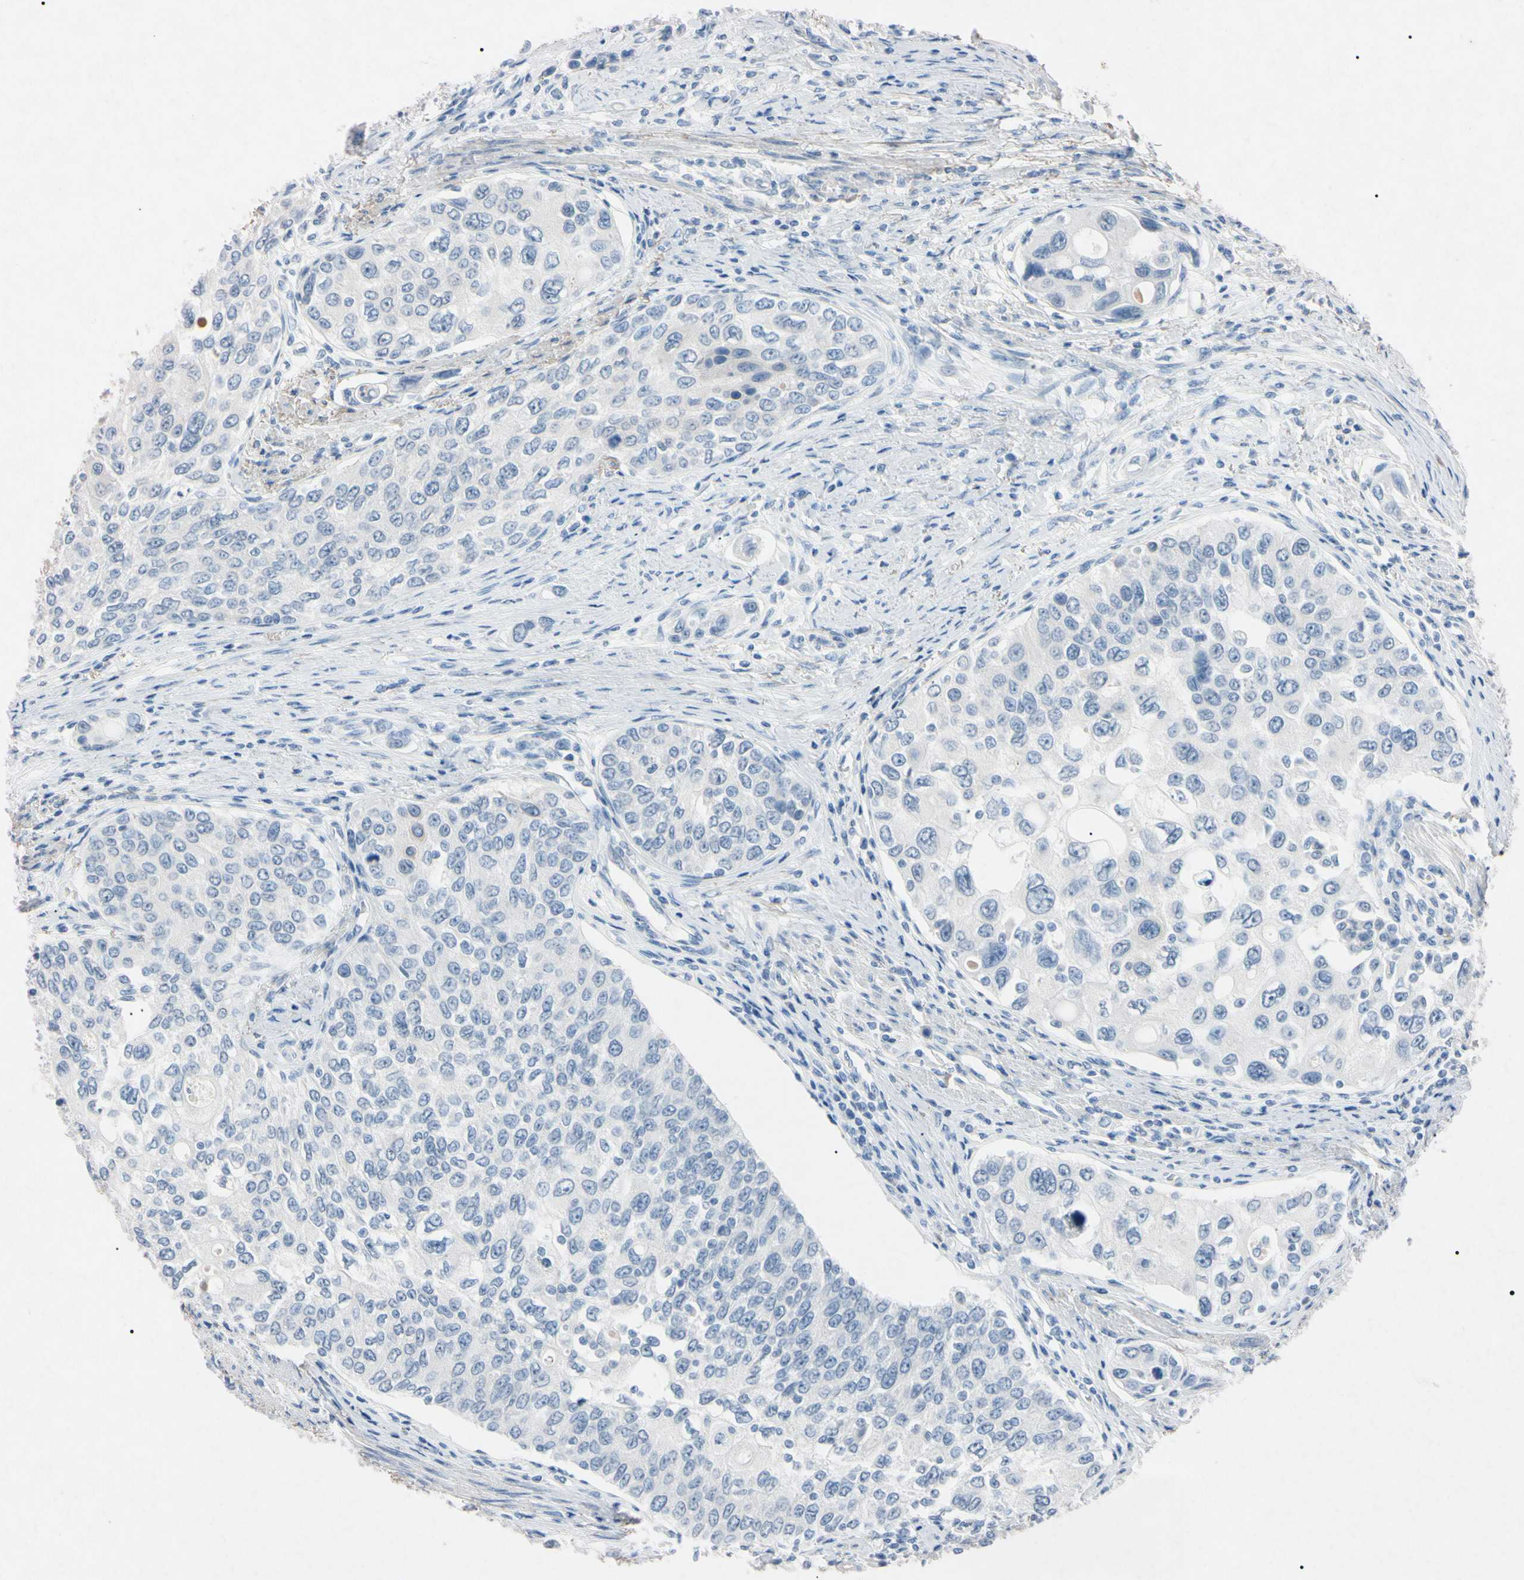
{"staining": {"intensity": "negative", "quantity": "none", "location": "none"}, "tissue": "urothelial cancer", "cell_type": "Tumor cells", "image_type": "cancer", "snomed": [{"axis": "morphology", "description": "Urothelial carcinoma, High grade"}, {"axis": "topography", "description": "Urinary bladder"}], "caption": "There is no significant expression in tumor cells of urothelial carcinoma (high-grade).", "gene": "ELN", "patient": {"sex": "female", "age": 56}}